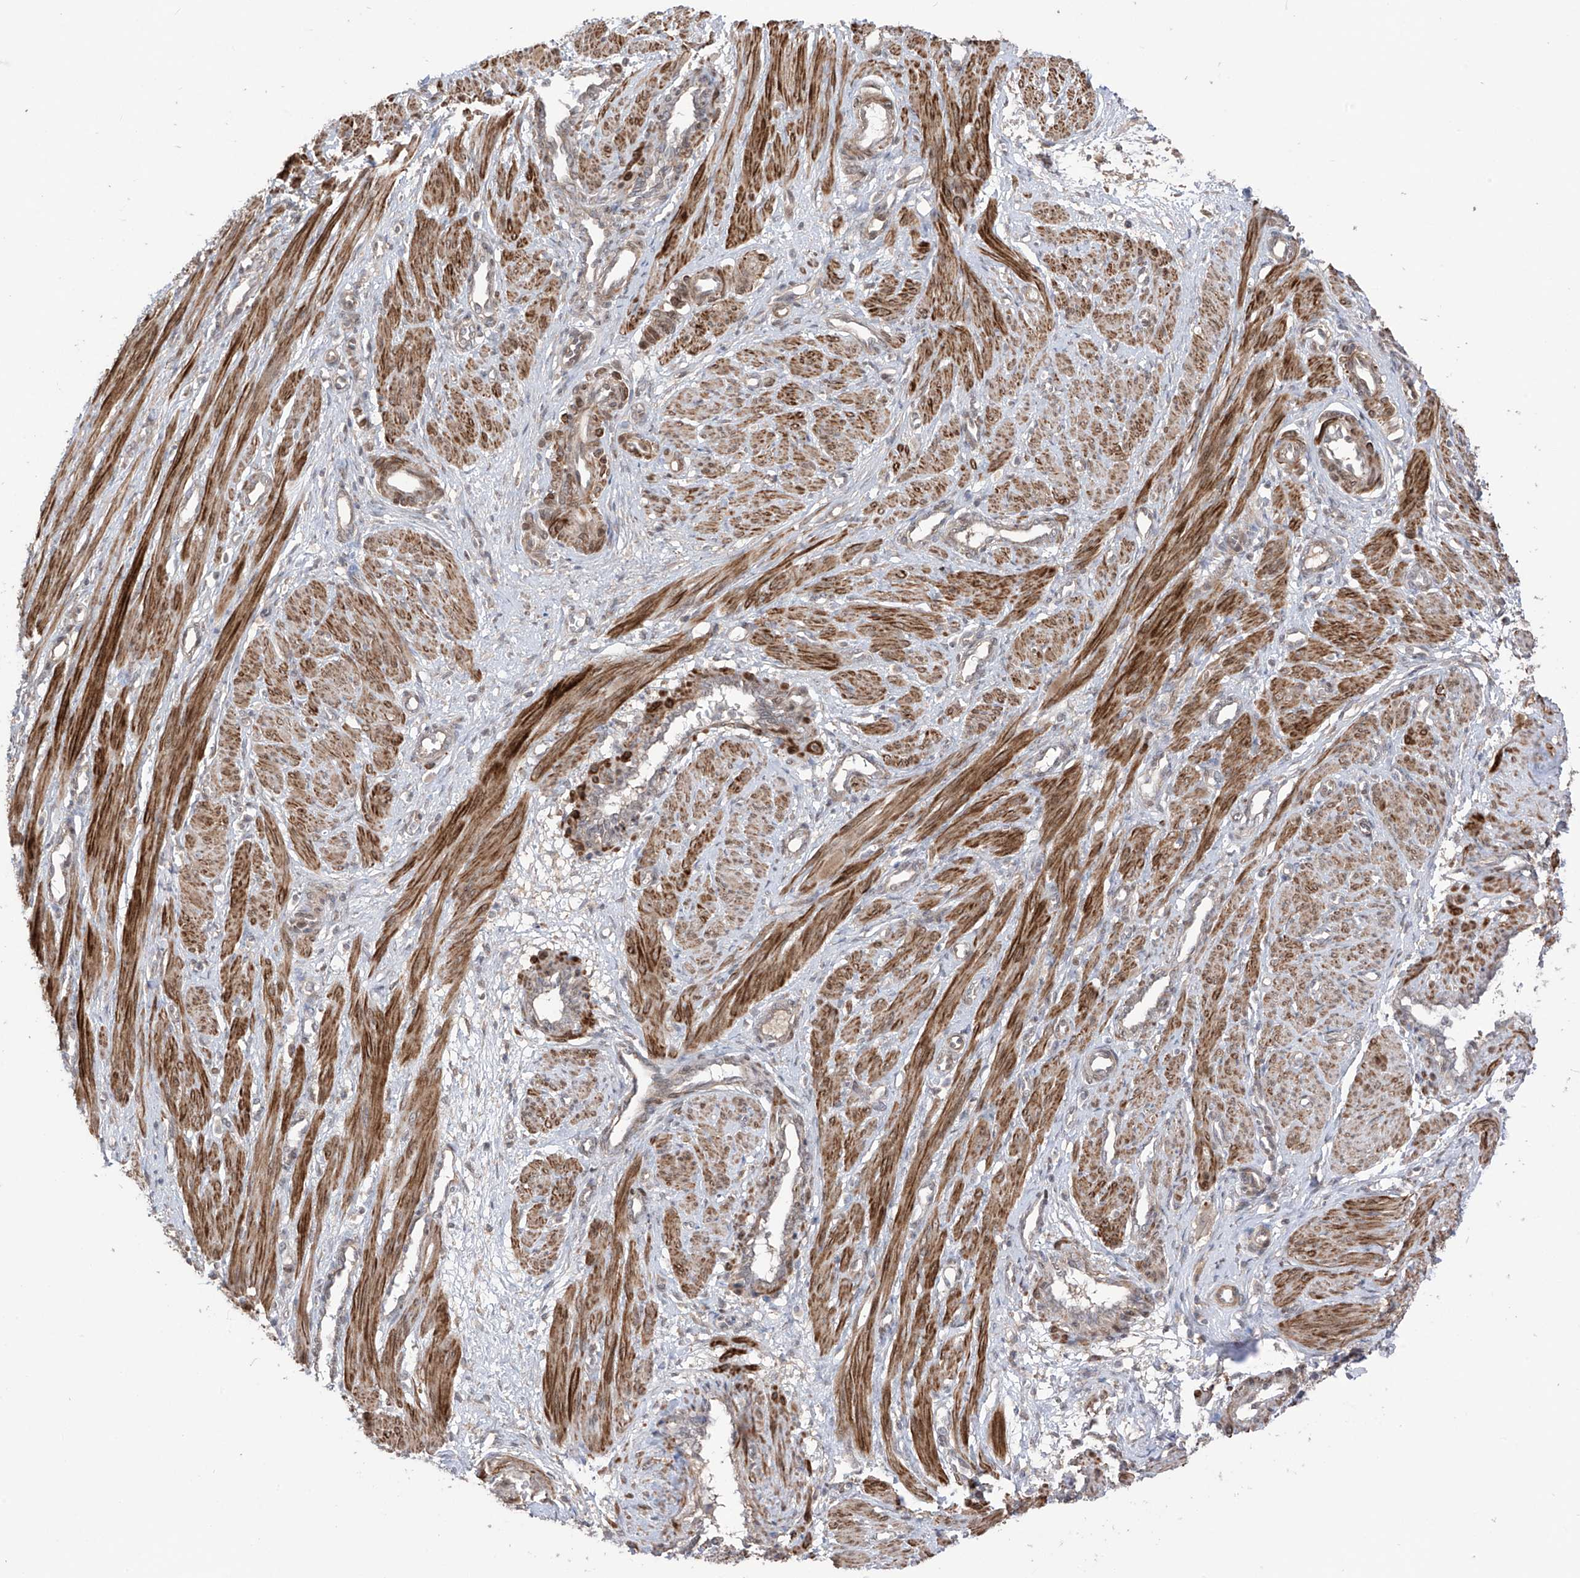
{"staining": {"intensity": "strong", "quantity": ">75%", "location": "cytoplasmic/membranous"}, "tissue": "smooth muscle", "cell_type": "Smooth muscle cells", "image_type": "normal", "snomed": [{"axis": "morphology", "description": "Normal tissue, NOS"}, {"axis": "topography", "description": "Endometrium"}], "caption": "This image demonstrates immunohistochemistry (IHC) staining of benign human smooth muscle, with high strong cytoplasmic/membranous staining in about >75% of smooth muscle cells.", "gene": "LRRC74A", "patient": {"sex": "female", "age": 33}}